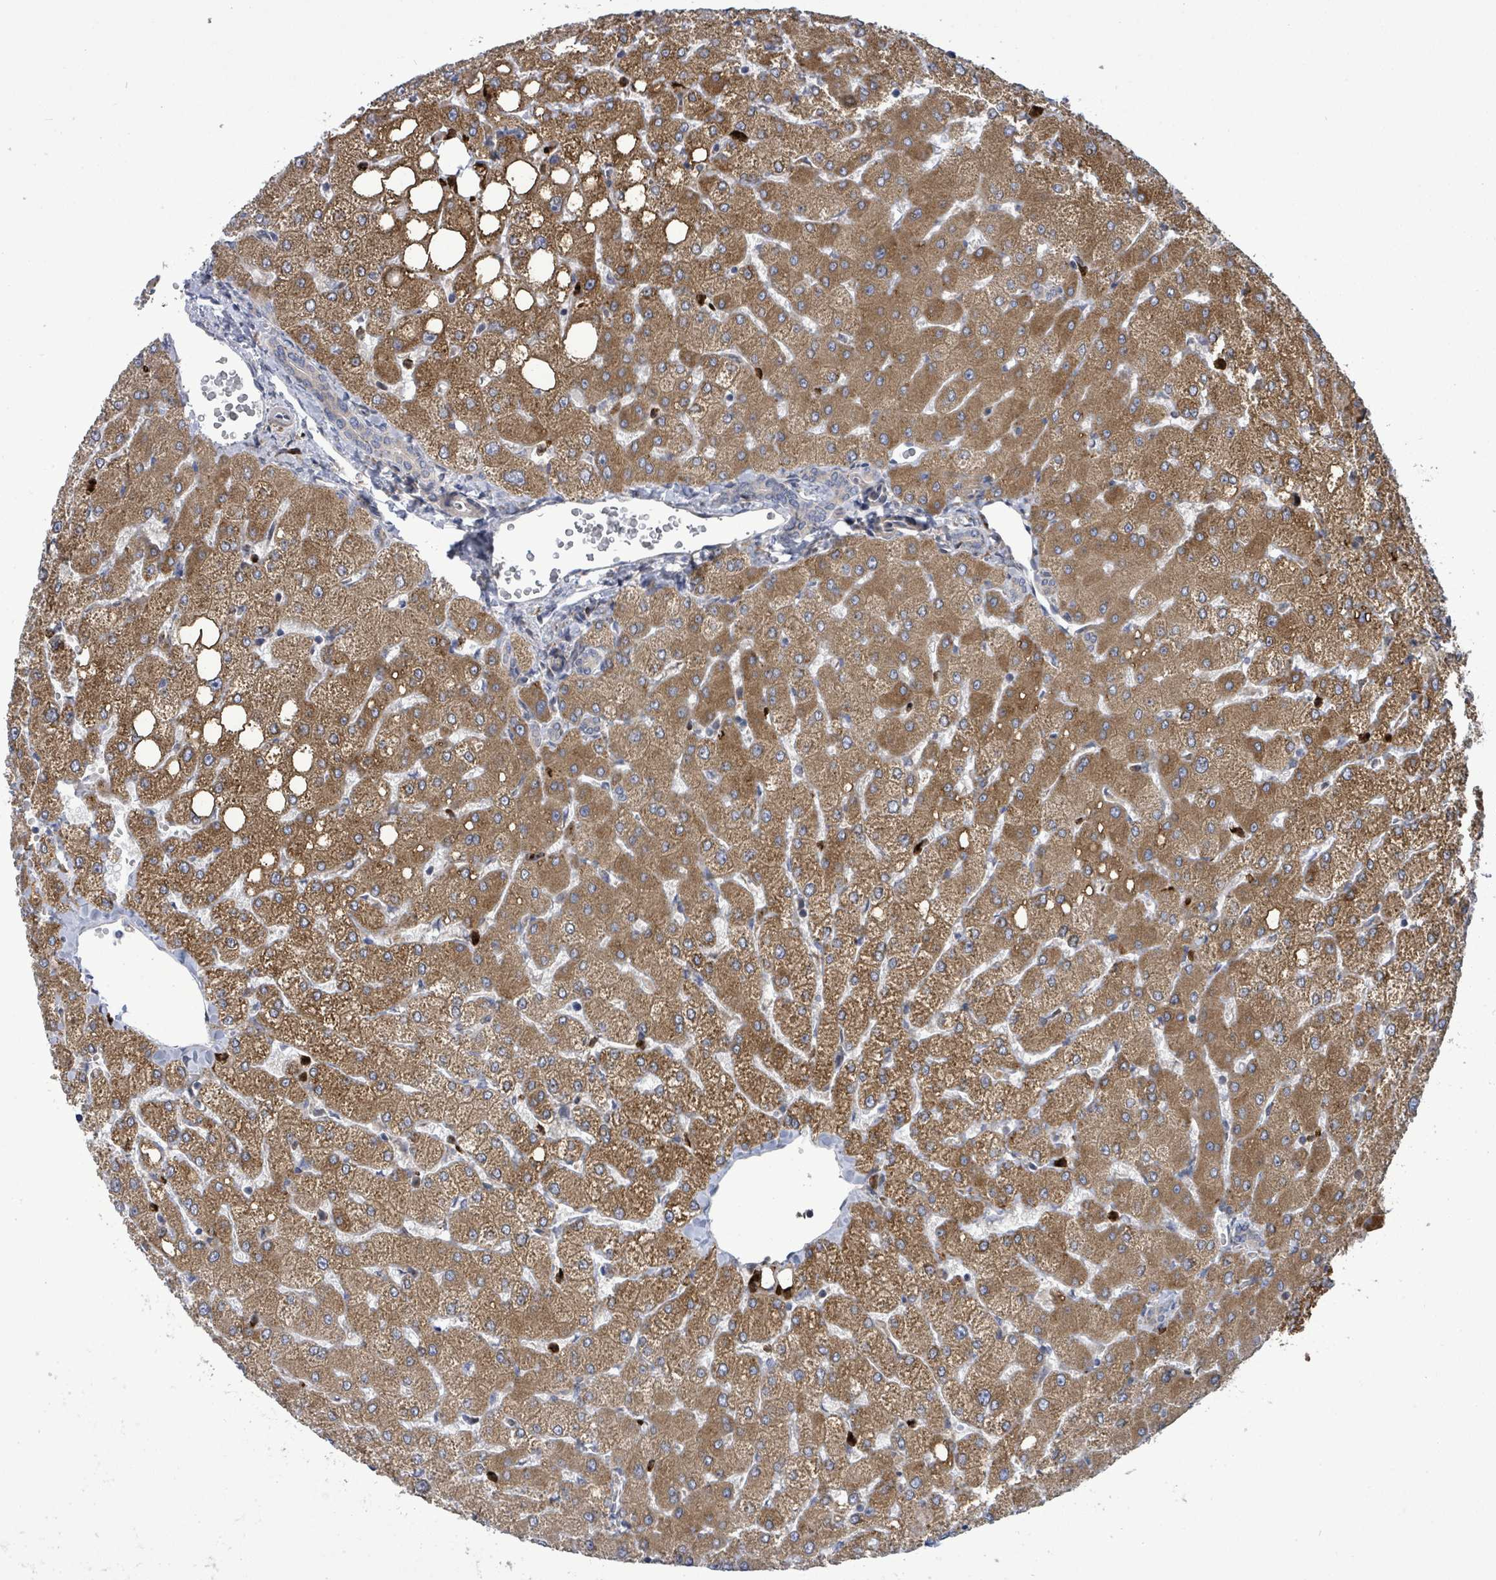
{"staining": {"intensity": "weak", "quantity": "<25%", "location": "cytoplasmic/membranous"}, "tissue": "liver", "cell_type": "Cholangiocytes", "image_type": "normal", "snomed": [{"axis": "morphology", "description": "Normal tissue, NOS"}, {"axis": "topography", "description": "Liver"}], "caption": "This is an immunohistochemistry (IHC) photomicrograph of normal human liver. There is no positivity in cholangiocytes.", "gene": "SAR1A", "patient": {"sex": "female", "age": 54}}